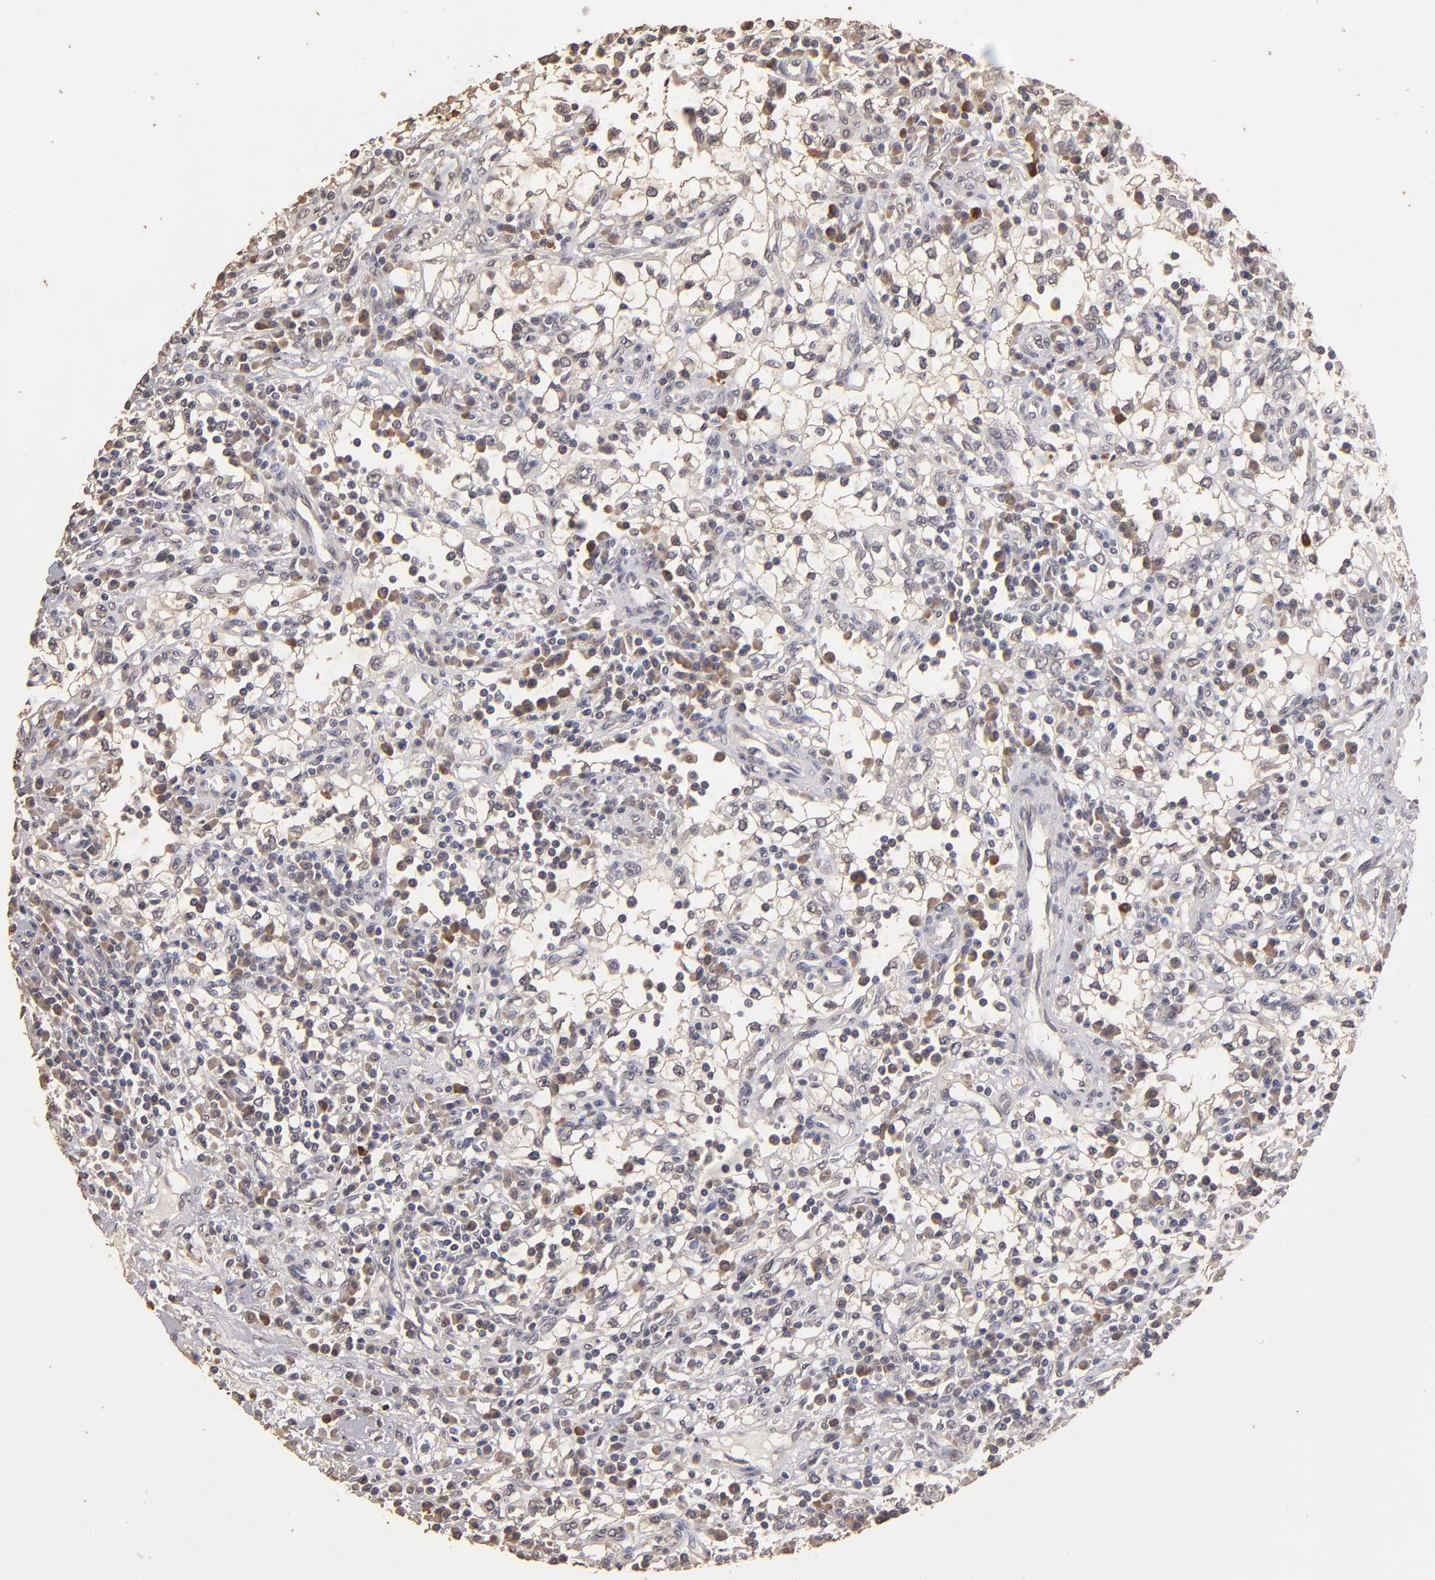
{"staining": {"intensity": "negative", "quantity": "none", "location": "none"}, "tissue": "renal cancer", "cell_type": "Tumor cells", "image_type": "cancer", "snomed": [{"axis": "morphology", "description": "Adenocarcinoma, NOS"}, {"axis": "topography", "description": "Kidney"}], "caption": "A photomicrograph of human renal adenocarcinoma is negative for staining in tumor cells. The staining is performed using DAB (3,3'-diaminobenzidine) brown chromogen with nuclei counter-stained in using hematoxylin.", "gene": "OPHN1", "patient": {"sex": "male", "age": 82}}